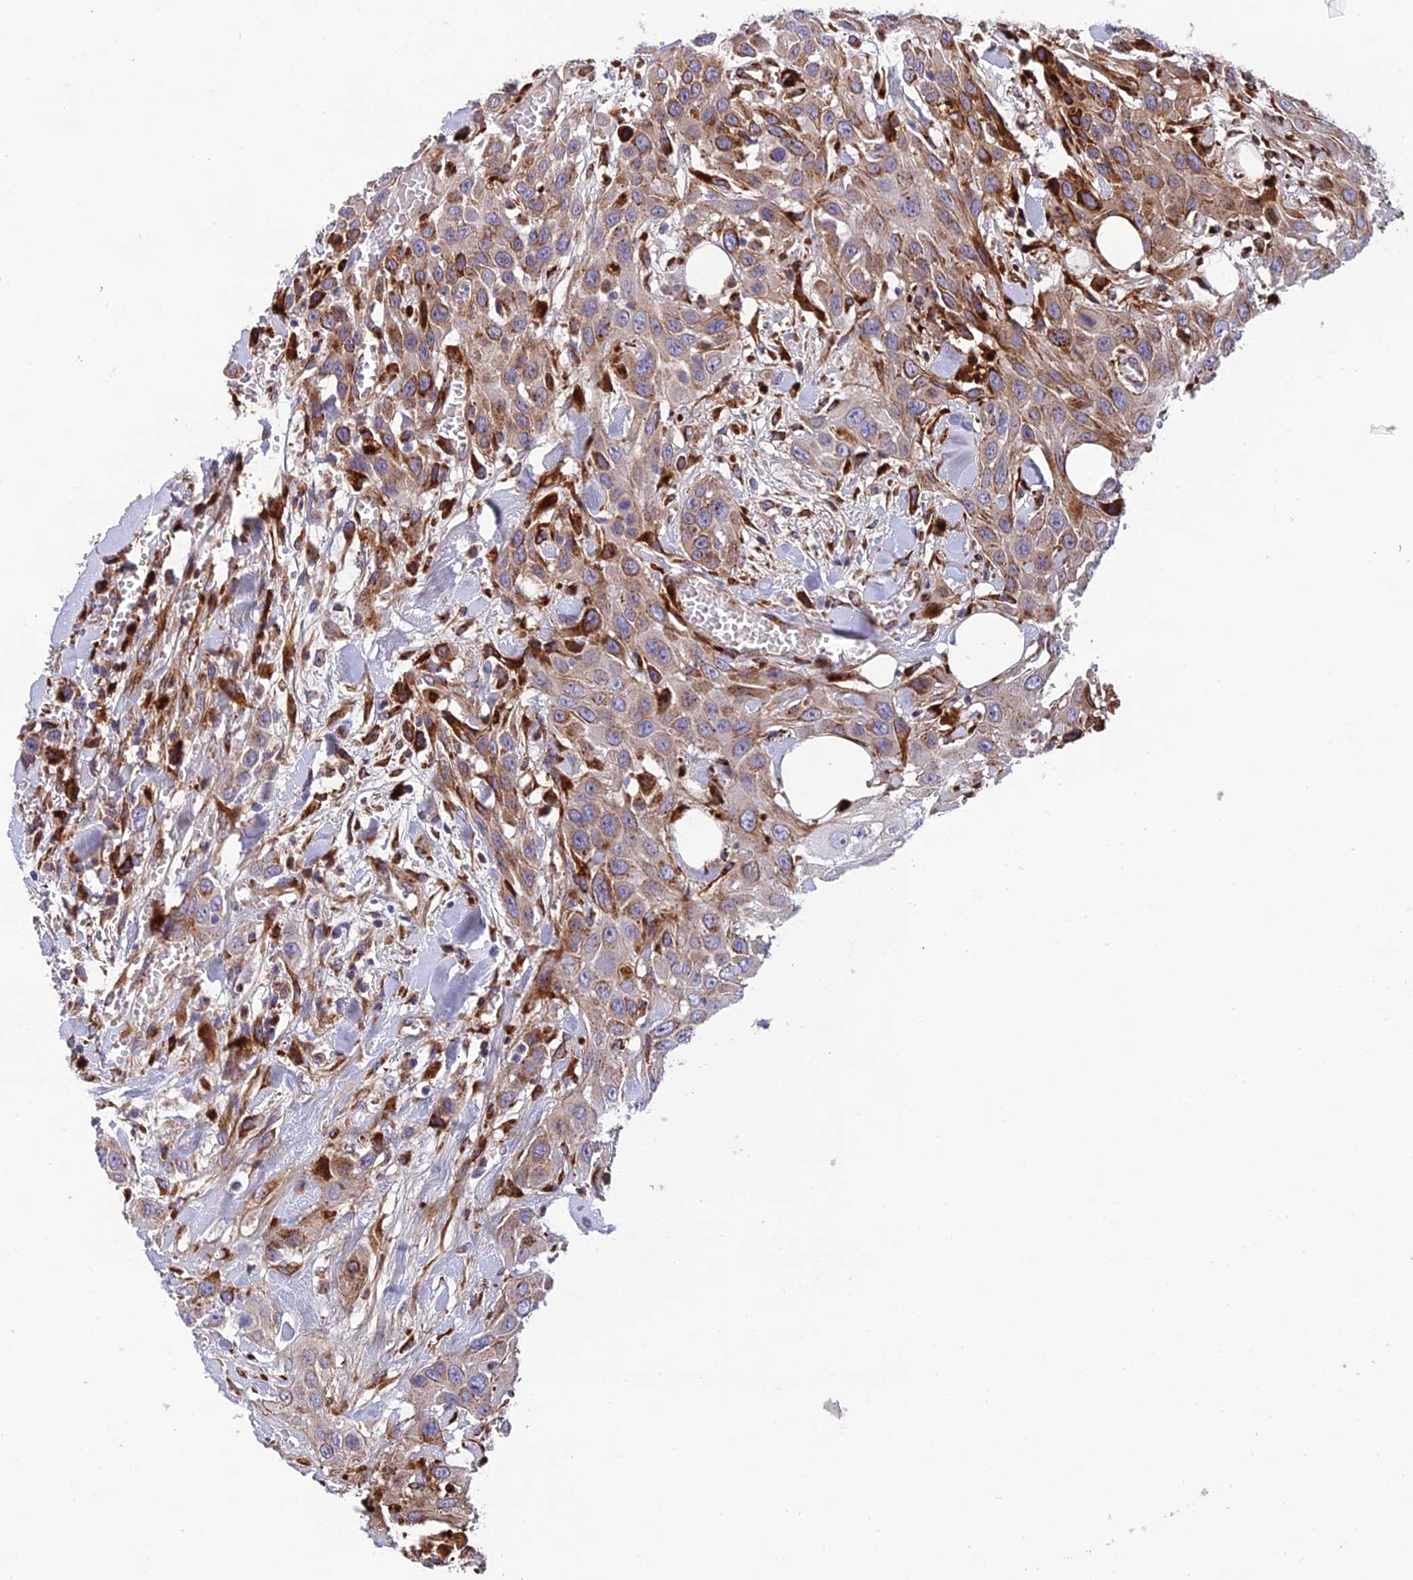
{"staining": {"intensity": "moderate", "quantity": ">75%", "location": "cytoplasmic/membranous"}, "tissue": "head and neck cancer", "cell_type": "Tumor cells", "image_type": "cancer", "snomed": [{"axis": "morphology", "description": "Squamous cell carcinoma, NOS"}, {"axis": "topography", "description": "Head-Neck"}], "caption": "Immunohistochemical staining of head and neck squamous cell carcinoma demonstrates medium levels of moderate cytoplasmic/membranous protein expression in about >75% of tumor cells.", "gene": "CPSF4L", "patient": {"sex": "male", "age": 81}}